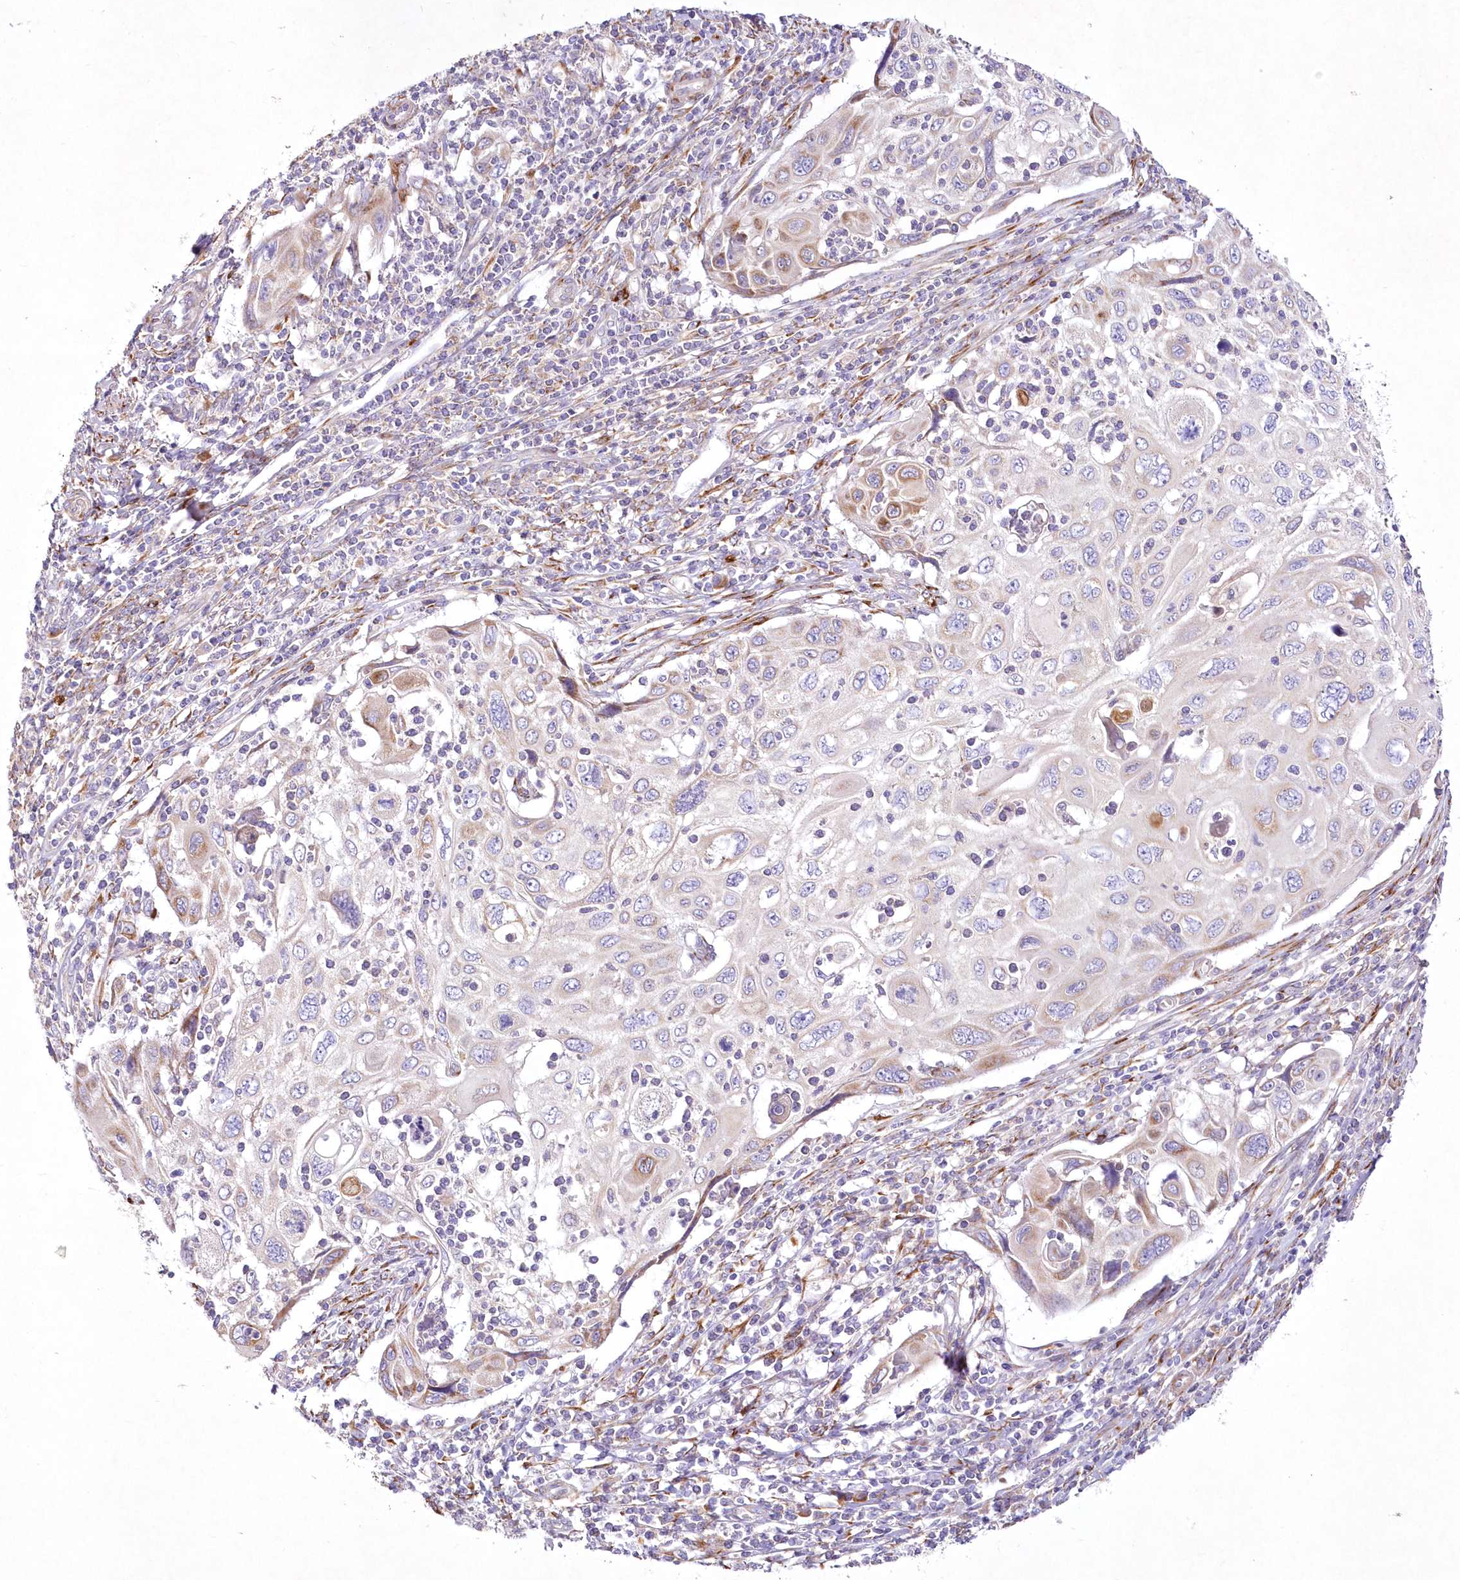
{"staining": {"intensity": "weak", "quantity": "<25%", "location": "cytoplasmic/membranous"}, "tissue": "cervical cancer", "cell_type": "Tumor cells", "image_type": "cancer", "snomed": [{"axis": "morphology", "description": "Squamous cell carcinoma, NOS"}, {"axis": "topography", "description": "Cervix"}], "caption": "IHC photomicrograph of neoplastic tissue: cervical cancer stained with DAB displays no significant protein expression in tumor cells. (DAB IHC, high magnification).", "gene": "ARFGEF3", "patient": {"sex": "female", "age": 70}}